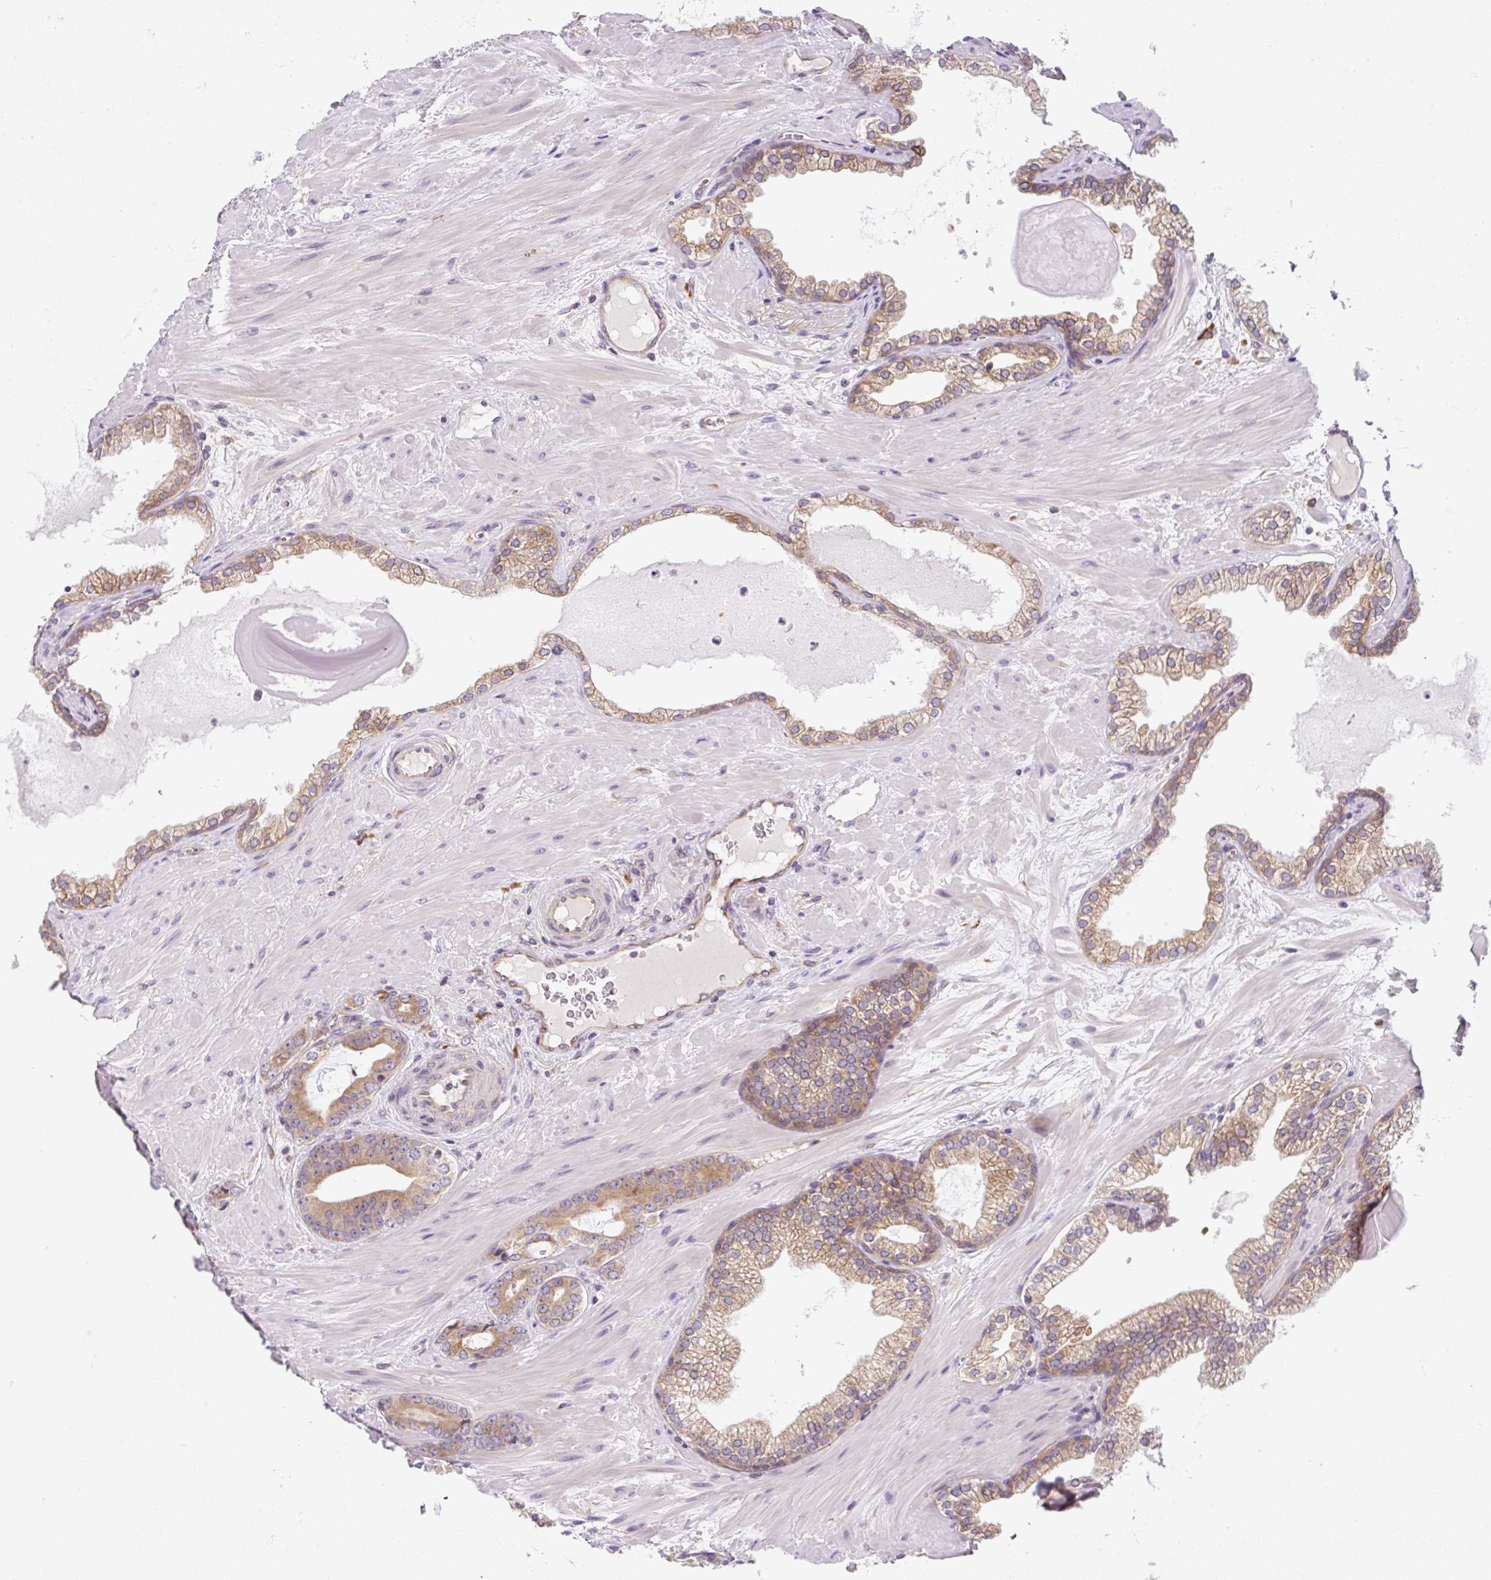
{"staining": {"intensity": "moderate", "quantity": ">75%", "location": "cytoplasmic/membranous"}, "tissue": "prostate cancer", "cell_type": "Tumor cells", "image_type": "cancer", "snomed": [{"axis": "morphology", "description": "Adenocarcinoma, Low grade"}, {"axis": "topography", "description": "Prostate"}], "caption": "Immunohistochemistry staining of prostate adenocarcinoma (low-grade), which demonstrates medium levels of moderate cytoplasmic/membranous positivity in approximately >75% of tumor cells indicating moderate cytoplasmic/membranous protein staining. The staining was performed using DAB (3,3'-diaminobenzidine) (brown) for protein detection and nuclei were counterstained in hematoxylin (blue).", "gene": "CYP20A1", "patient": {"sex": "male", "age": 61}}